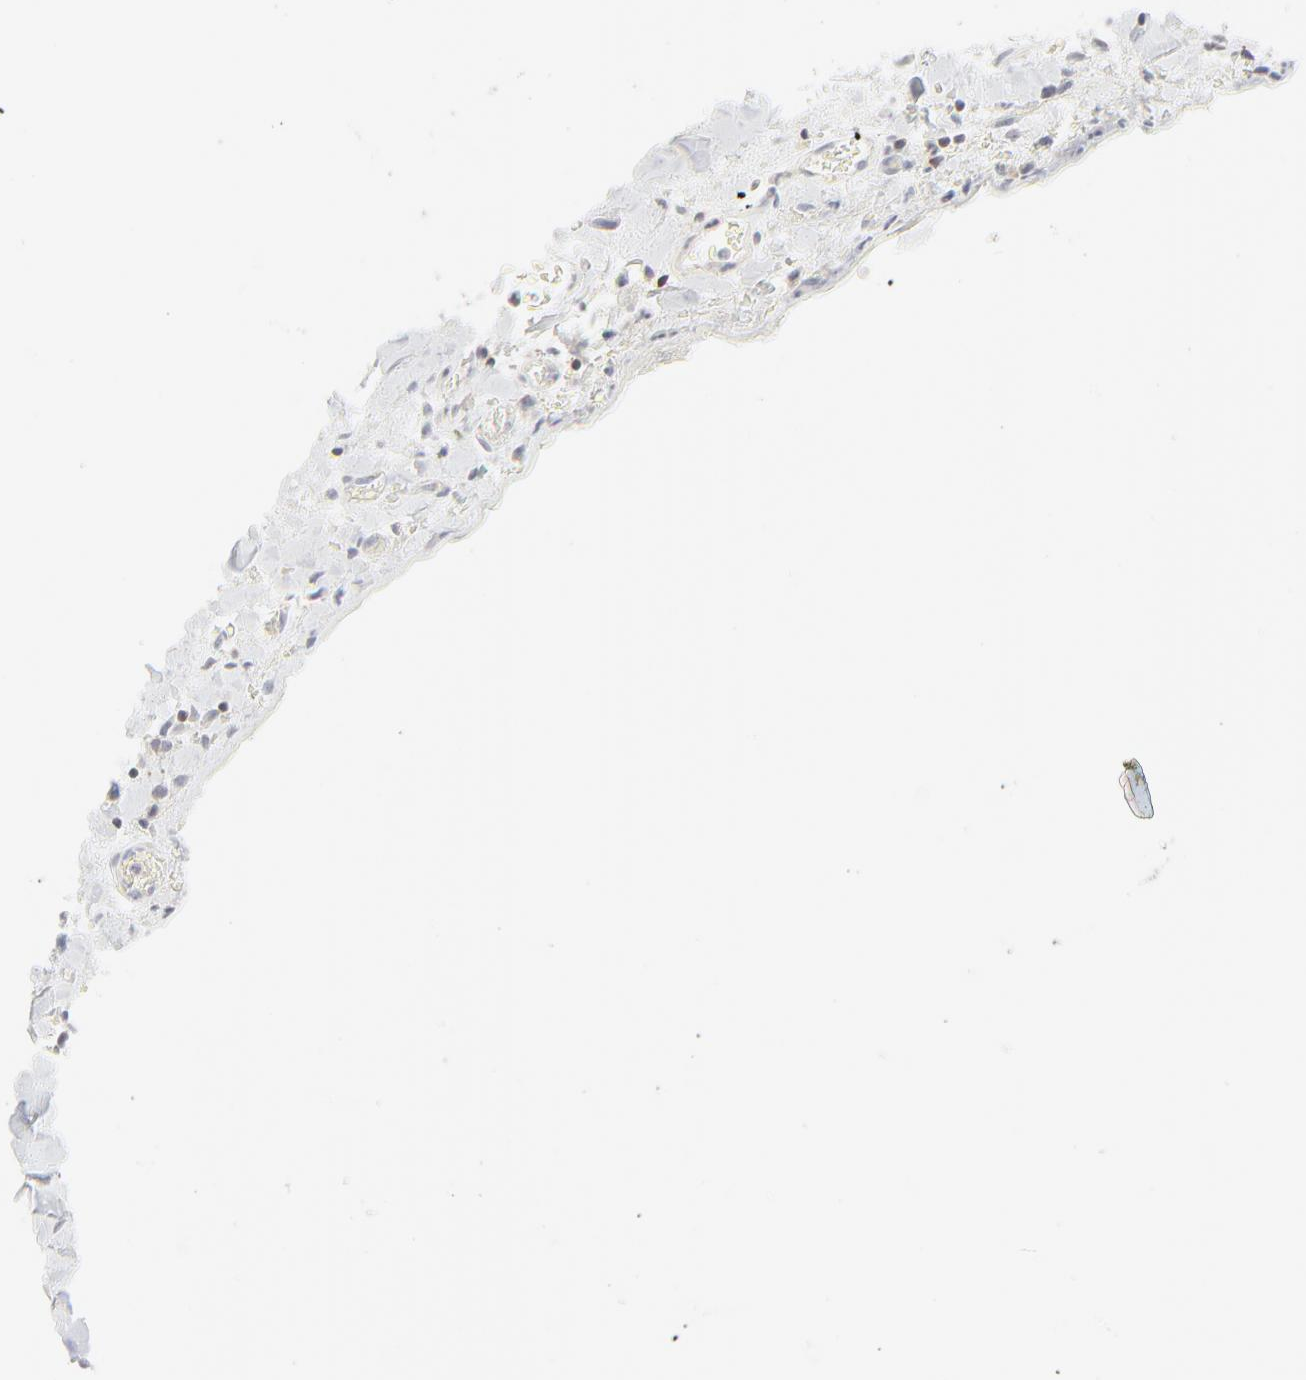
{"staining": {"intensity": "negative", "quantity": "none", "location": "none"}, "tissue": "stomach cancer", "cell_type": "Tumor cells", "image_type": "cancer", "snomed": [{"axis": "morphology", "description": "Adenocarcinoma, NOS"}, {"axis": "topography", "description": "Stomach, upper"}], "caption": "Tumor cells are negative for protein expression in human stomach cancer. (DAB (3,3'-diaminobenzidine) IHC with hematoxylin counter stain).", "gene": "PRKCB", "patient": {"sex": "male", "age": 47}}